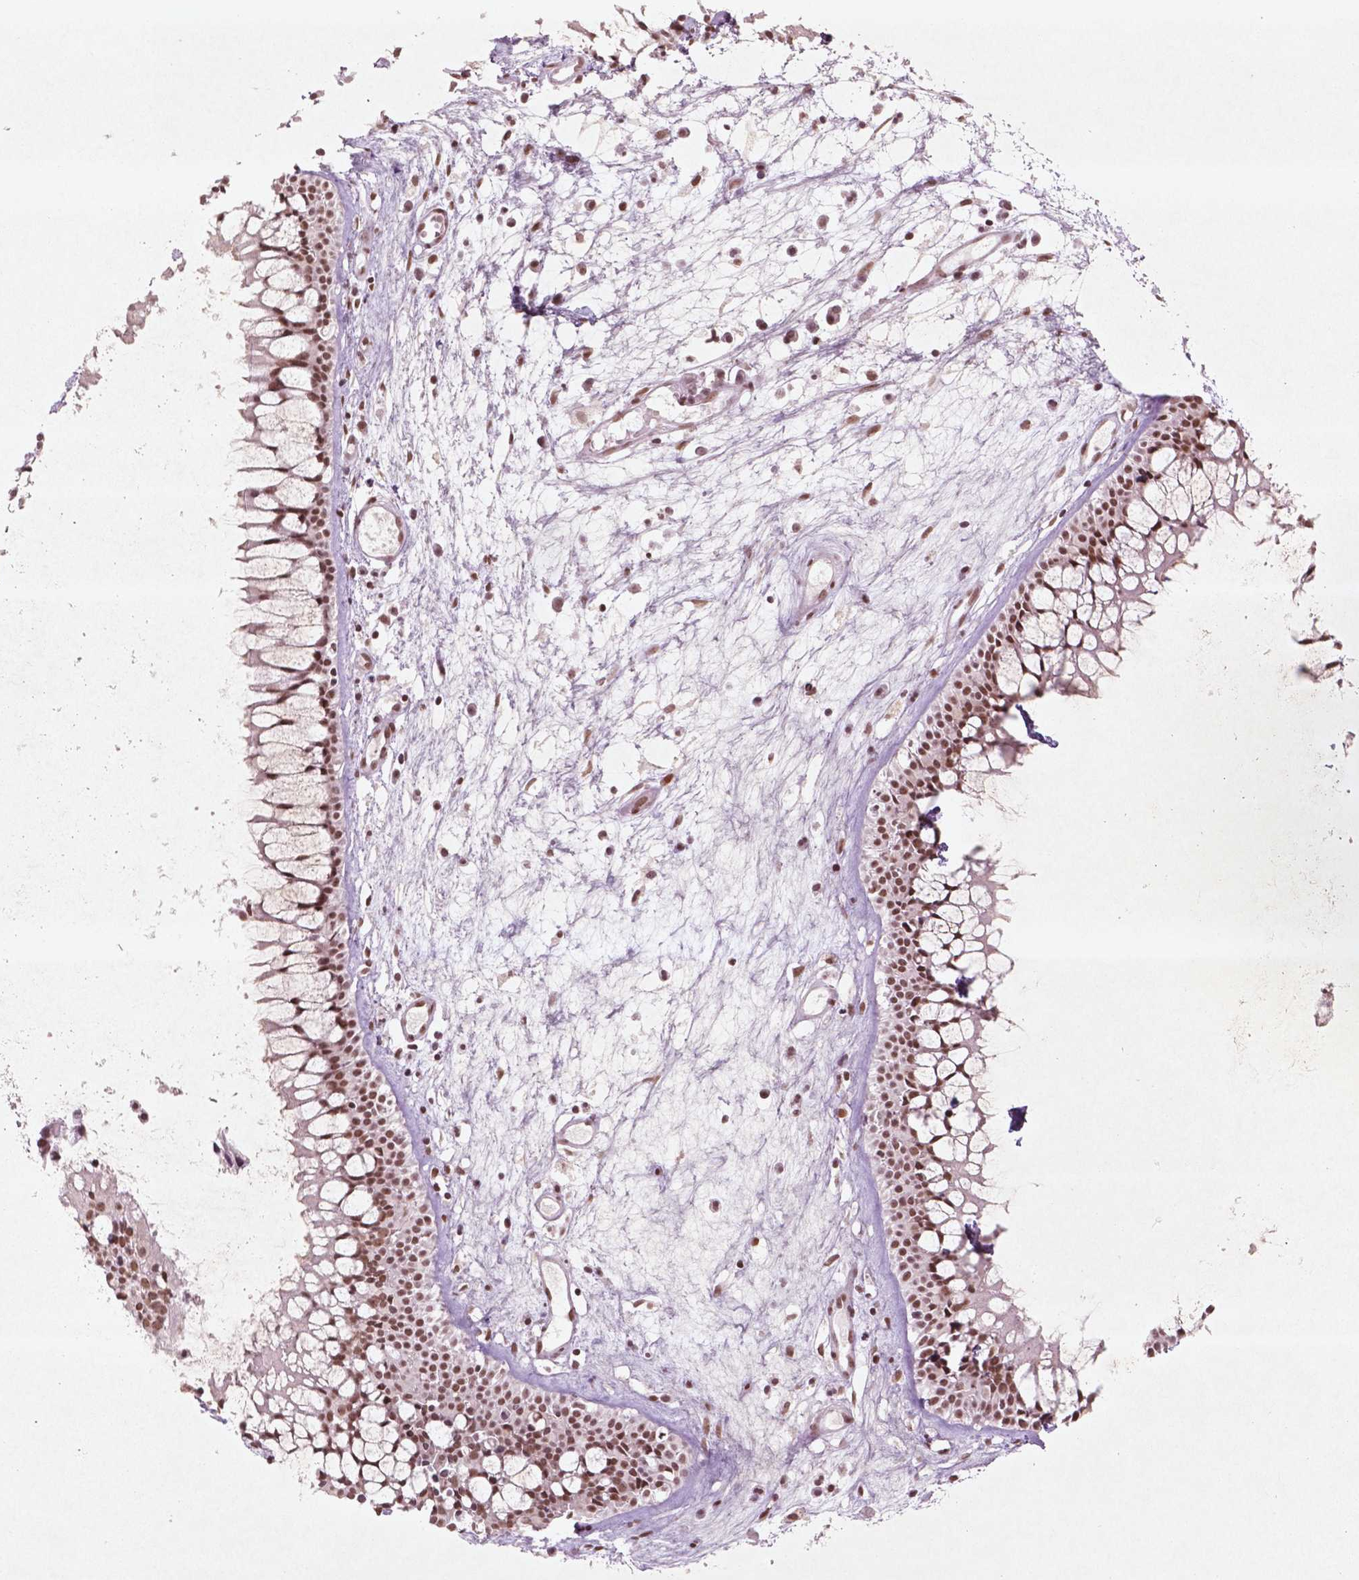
{"staining": {"intensity": "strong", "quantity": ">75%", "location": "nuclear"}, "tissue": "nasopharynx", "cell_type": "Respiratory epithelial cells", "image_type": "normal", "snomed": [{"axis": "morphology", "description": "Normal tissue, NOS"}, {"axis": "topography", "description": "Nasopharynx"}], "caption": "Respiratory epithelial cells display high levels of strong nuclear staining in about >75% of cells in normal human nasopharynx.", "gene": "HMG20B", "patient": {"sex": "male", "age": 31}}